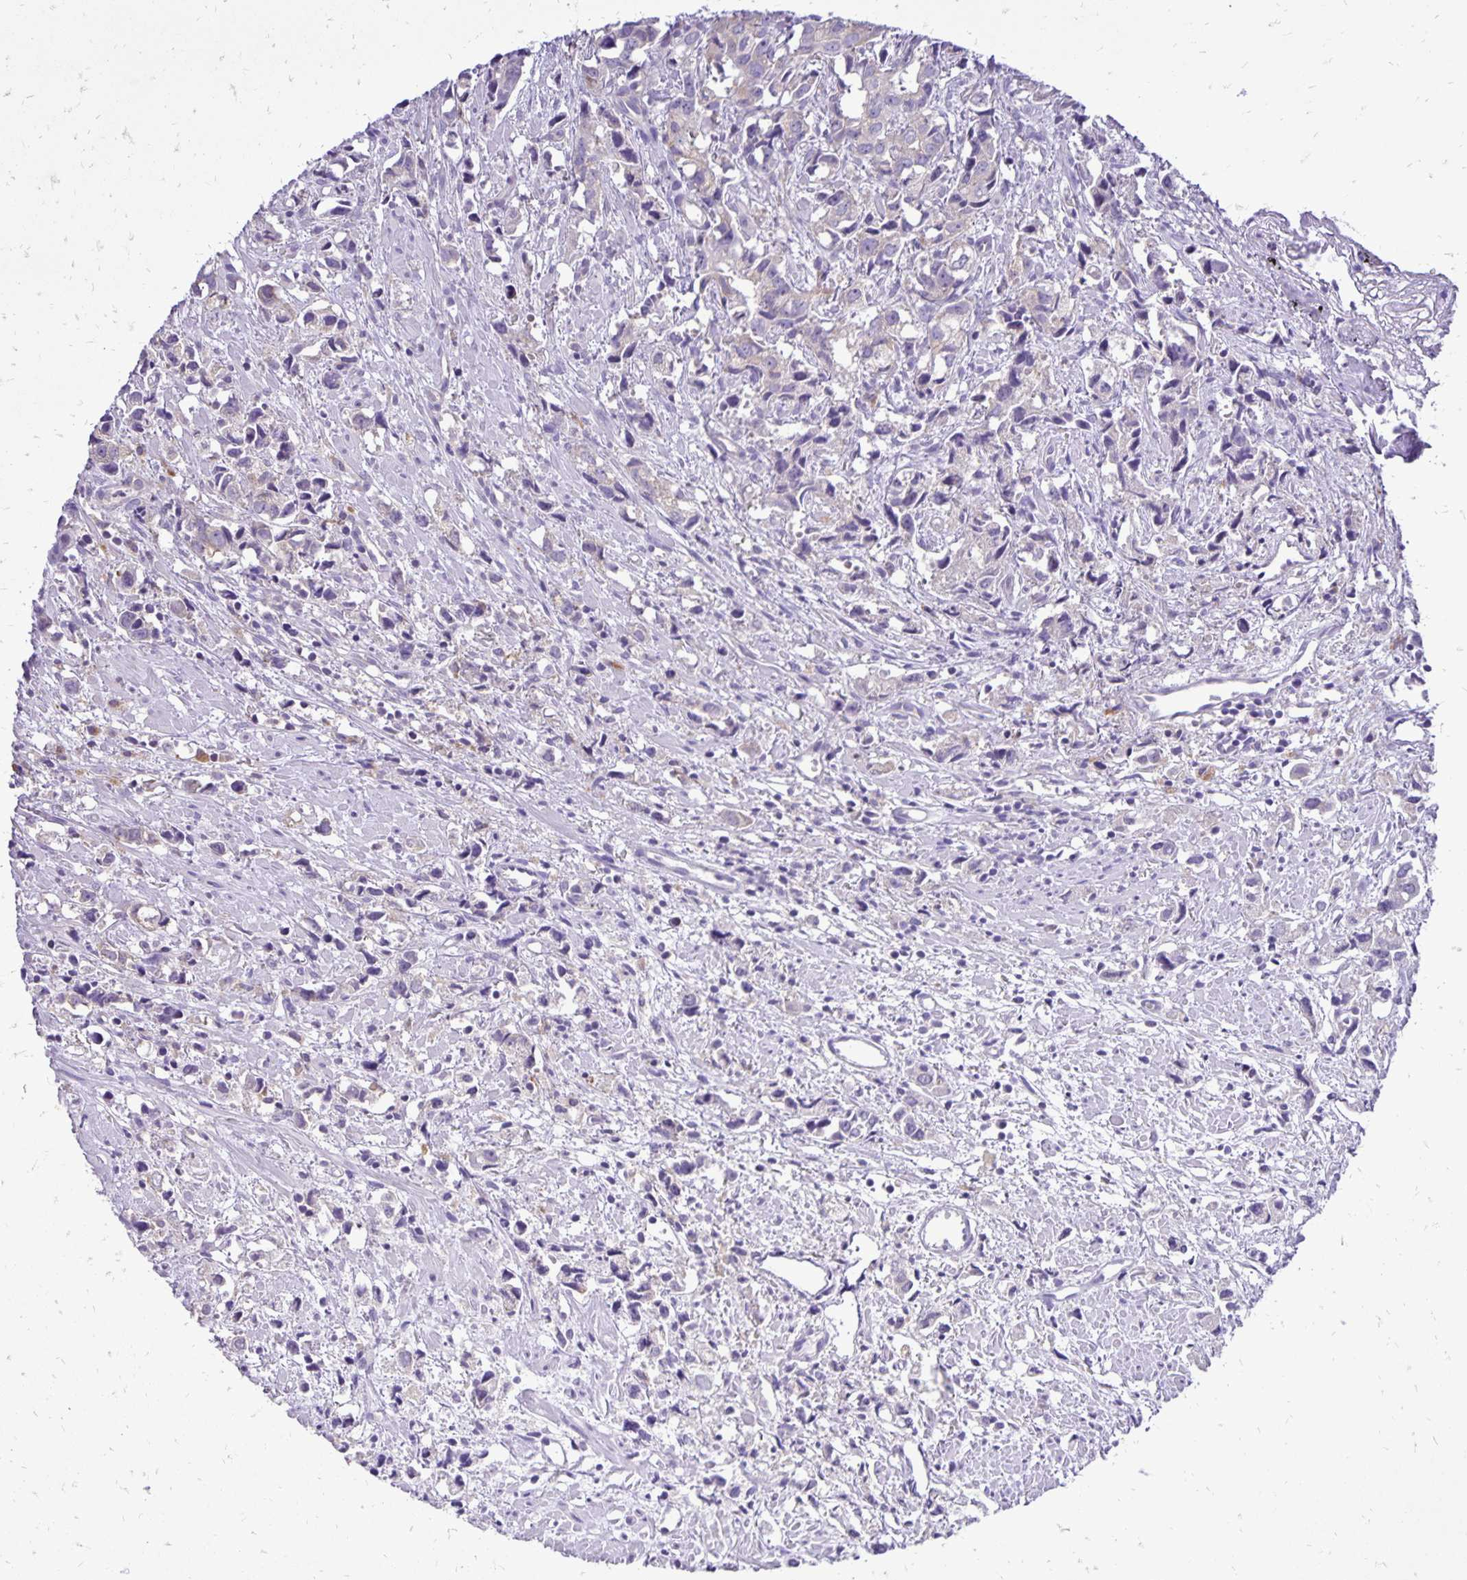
{"staining": {"intensity": "negative", "quantity": "none", "location": "none"}, "tissue": "prostate cancer", "cell_type": "Tumor cells", "image_type": "cancer", "snomed": [{"axis": "morphology", "description": "Adenocarcinoma, High grade"}, {"axis": "topography", "description": "Prostate"}], "caption": "The IHC histopathology image has no significant positivity in tumor cells of prostate cancer (adenocarcinoma (high-grade)) tissue.", "gene": "EIF5A", "patient": {"sex": "male", "age": 58}}